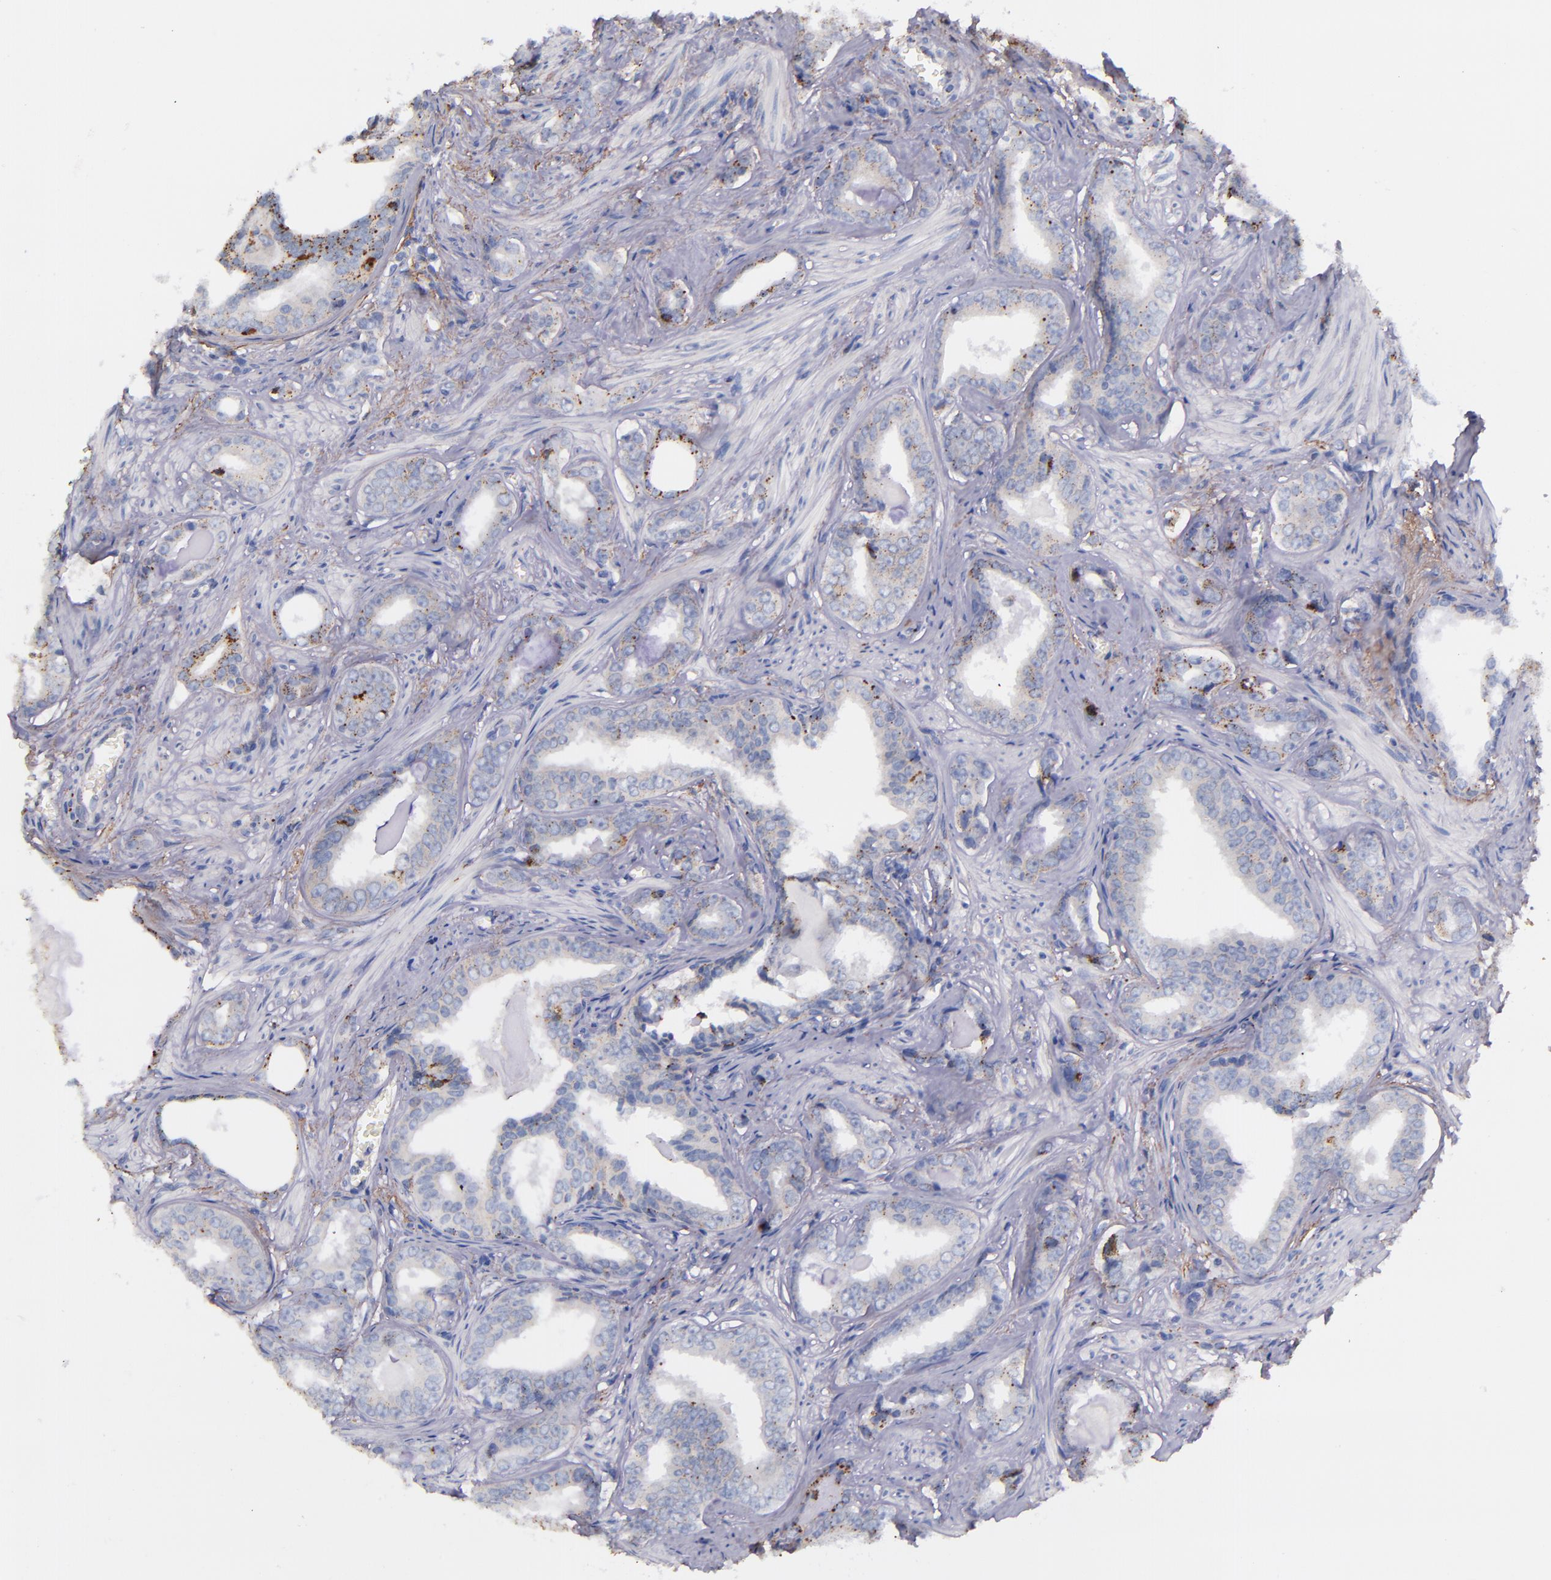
{"staining": {"intensity": "weak", "quantity": "25%-75%", "location": "cytoplasmic/membranous"}, "tissue": "prostate cancer", "cell_type": "Tumor cells", "image_type": "cancer", "snomed": [{"axis": "morphology", "description": "Adenocarcinoma, Medium grade"}, {"axis": "topography", "description": "Prostate"}], "caption": "IHC histopathology image of neoplastic tissue: human prostate cancer stained using IHC displays low levels of weak protein expression localized specifically in the cytoplasmic/membranous of tumor cells, appearing as a cytoplasmic/membranous brown color.", "gene": "IVL", "patient": {"sex": "male", "age": 79}}